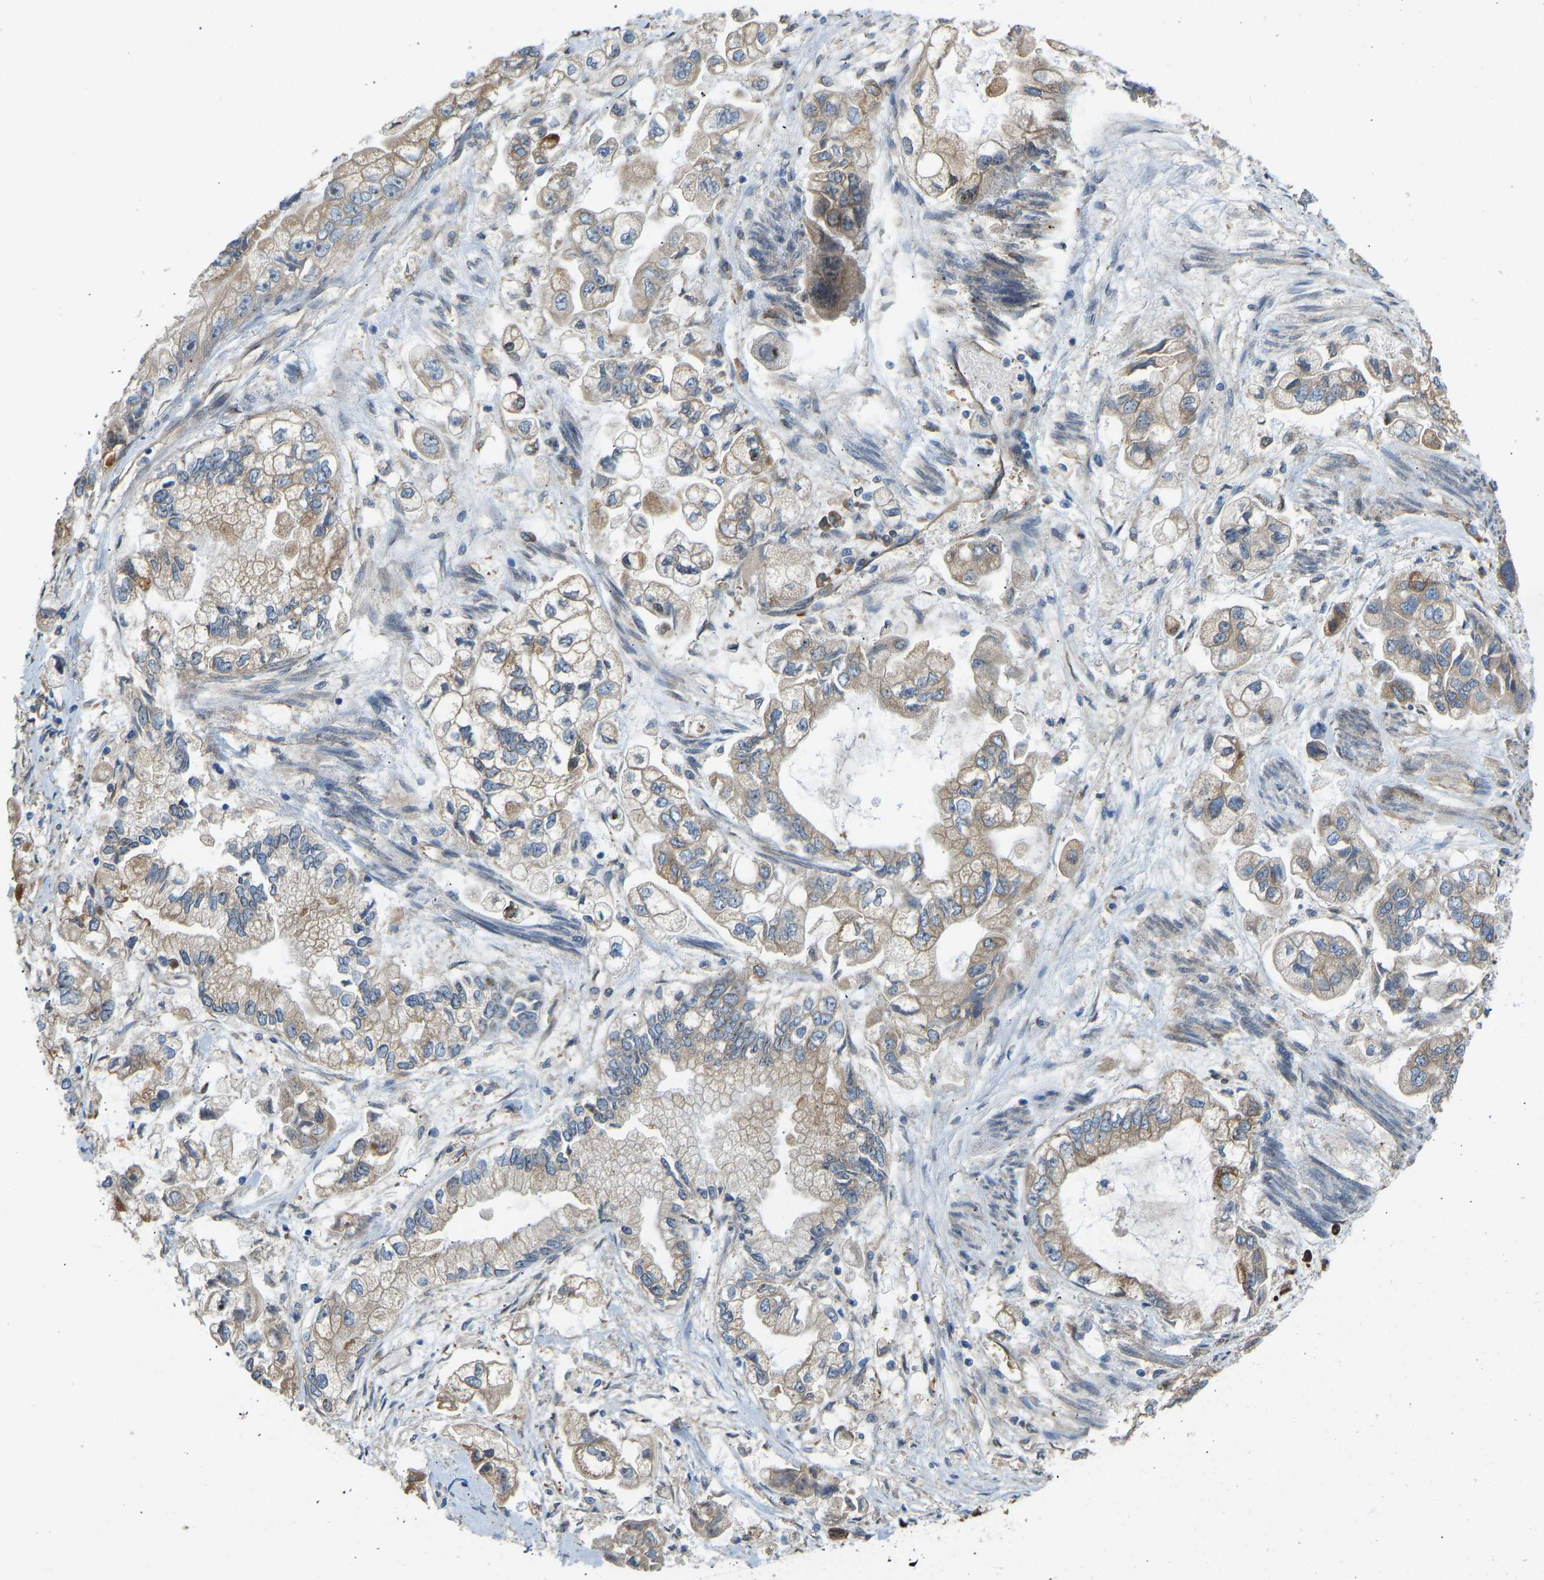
{"staining": {"intensity": "weak", "quantity": ">75%", "location": "cytoplasmic/membranous"}, "tissue": "stomach cancer", "cell_type": "Tumor cells", "image_type": "cancer", "snomed": [{"axis": "morphology", "description": "Normal tissue, NOS"}, {"axis": "morphology", "description": "Adenocarcinoma, NOS"}, {"axis": "topography", "description": "Stomach"}], "caption": "Stomach adenocarcinoma stained for a protein reveals weak cytoplasmic/membranous positivity in tumor cells. (IHC, brightfield microscopy, high magnification).", "gene": "OS9", "patient": {"sex": "male", "age": 62}}